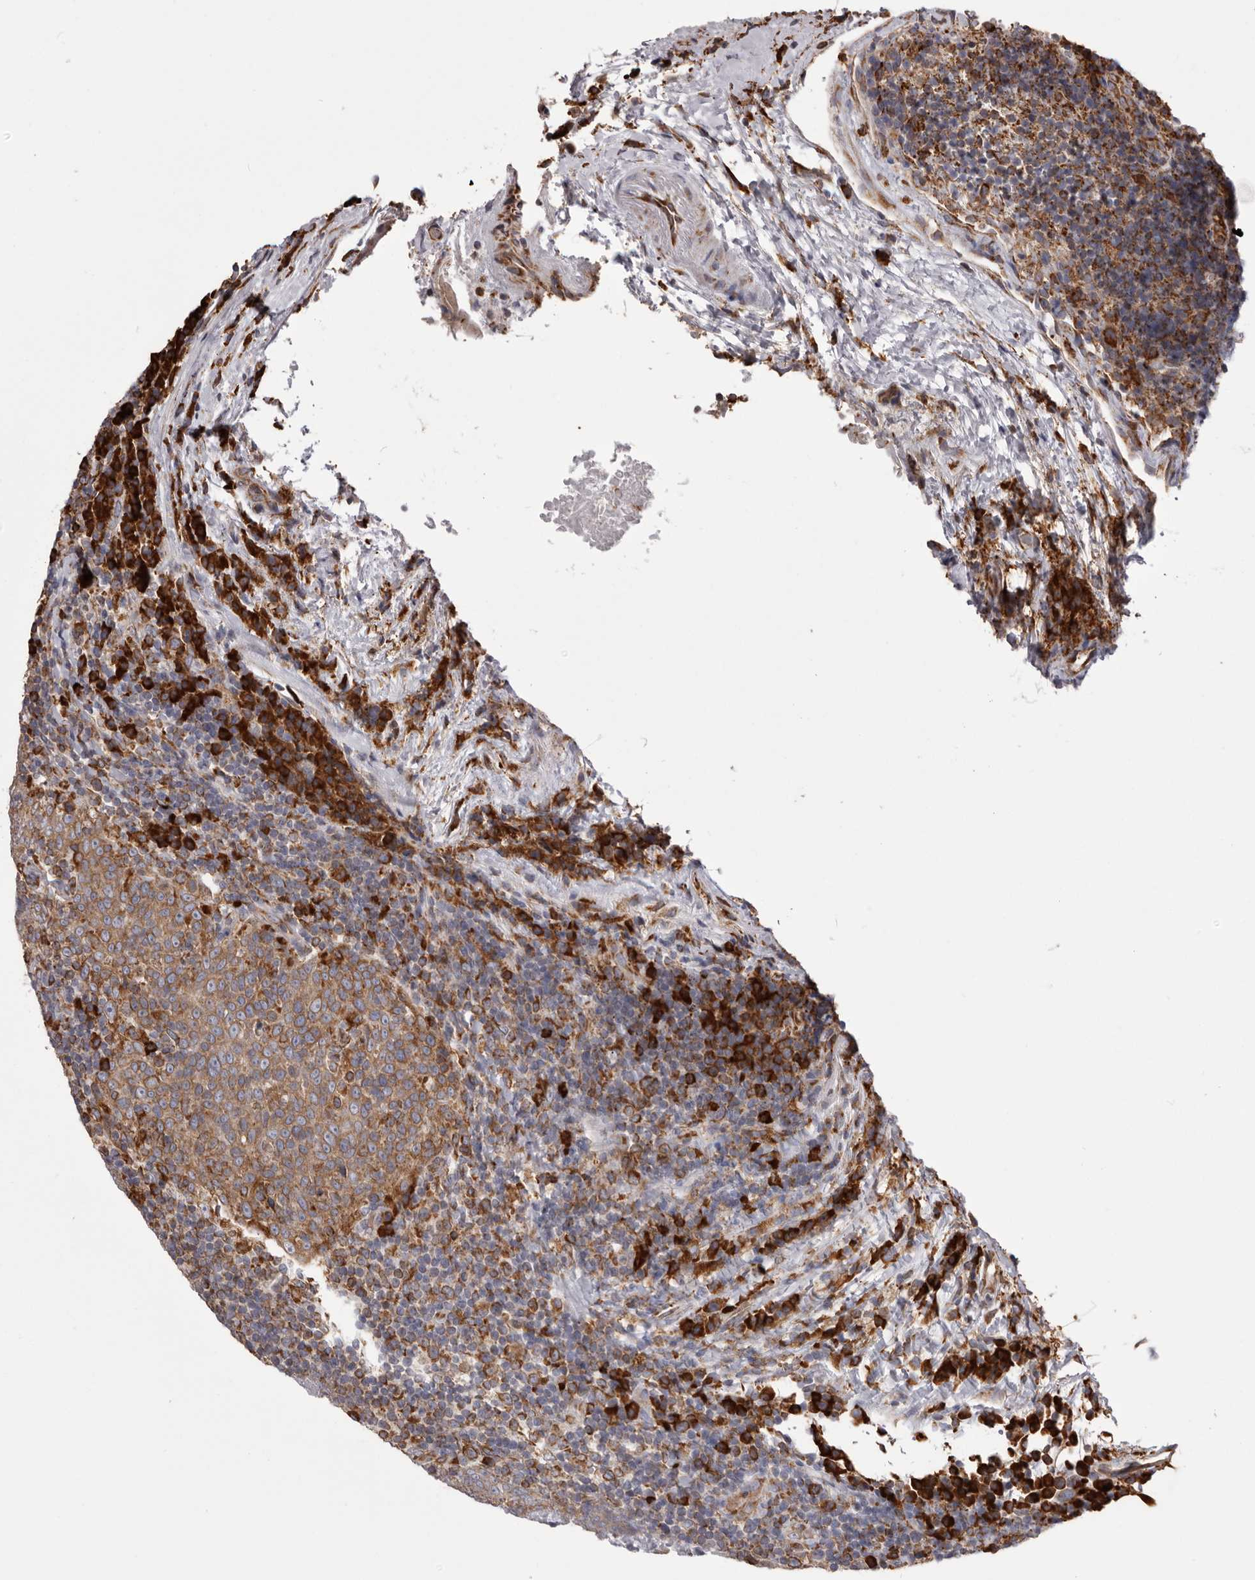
{"staining": {"intensity": "moderate", "quantity": ">75%", "location": "cytoplasmic/membranous"}, "tissue": "head and neck cancer", "cell_type": "Tumor cells", "image_type": "cancer", "snomed": [{"axis": "morphology", "description": "Squamous cell carcinoma, NOS"}, {"axis": "morphology", "description": "Squamous cell carcinoma, metastatic, NOS"}, {"axis": "topography", "description": "Lymph node"}, {"axis": "topography", "description": "Head-Neck"}], "caption": "Protein expression analysis of head and neck metastatic squamous cell carcinoma exhibits moderate cytoplasmic/membranous expression in approximately >75% of tumor cells.", "gene": "QRSL1", "patient": {"sex": "male", "age": 62}}